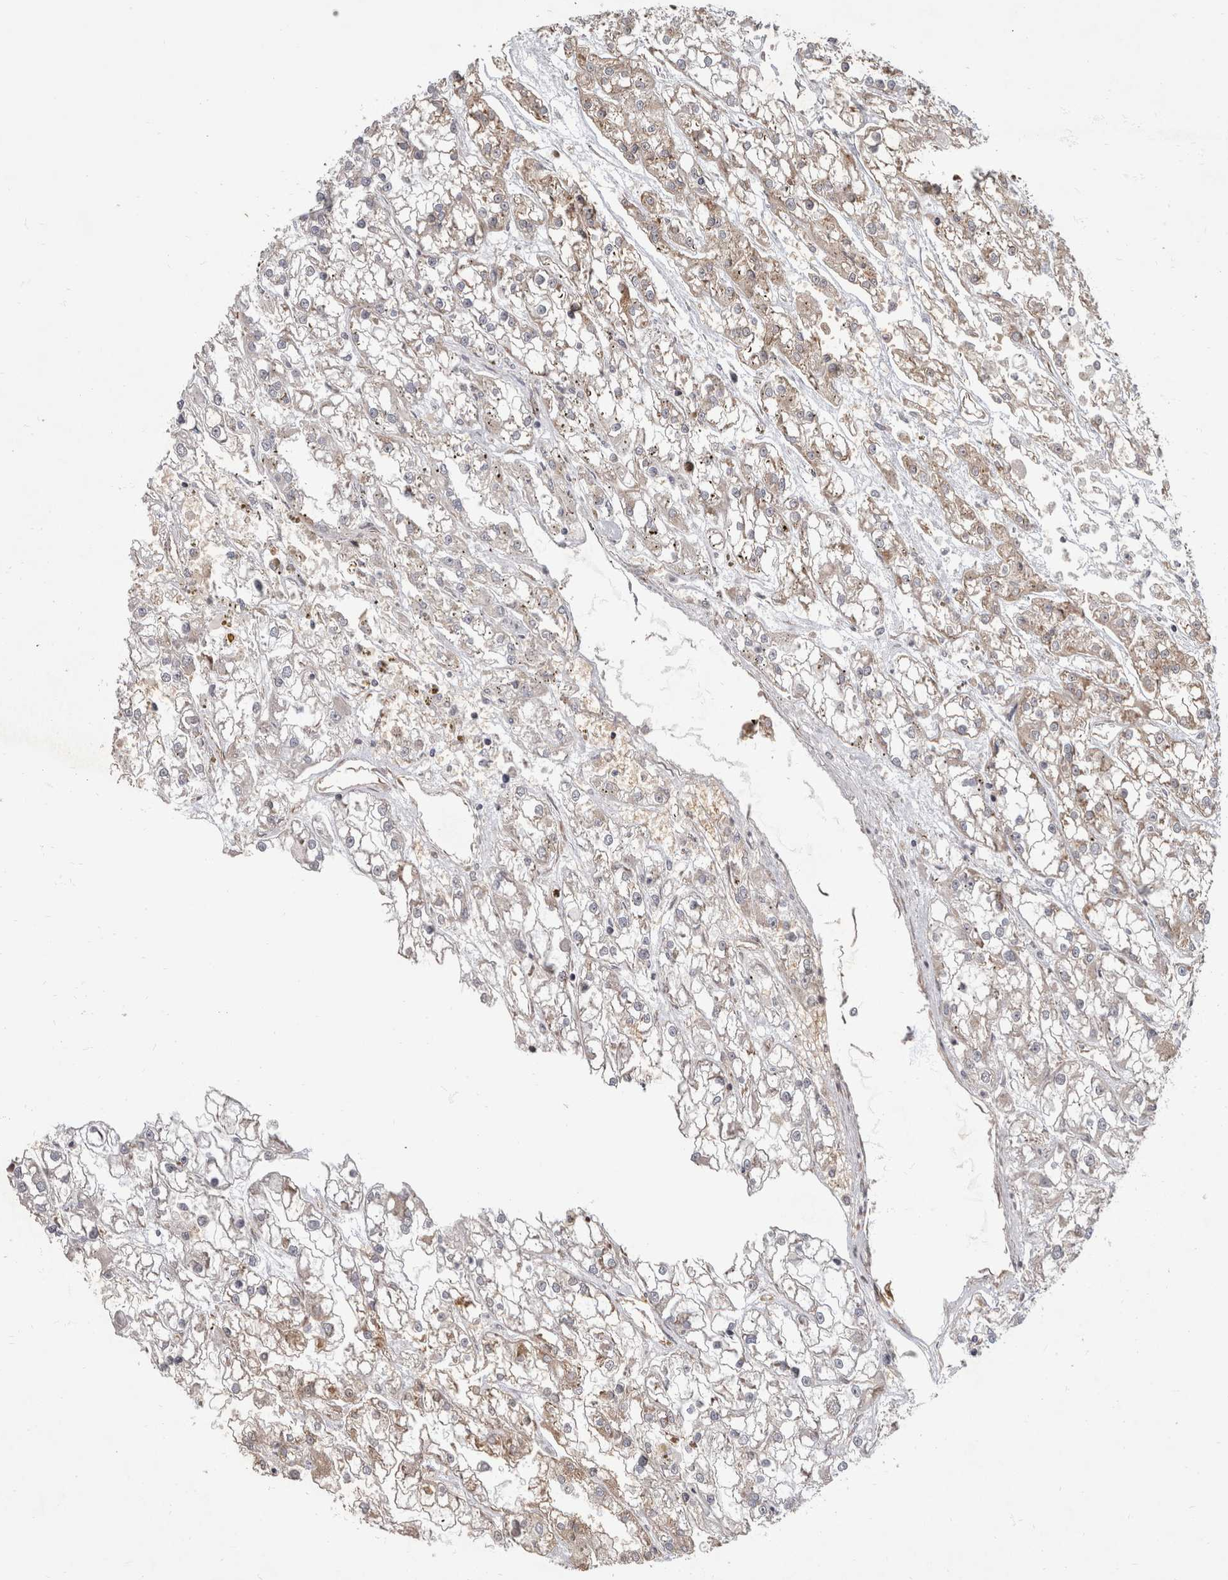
{"staining": {"intensity": "weak", "quantity": "<25%", "location": "cytoplasmic/membranous"}, "tissue": "renal cancer", "cell_type": "Tumor cells", "image_type": "cancer", "snomed": [{"axis": "morphology", "description": "Adenocarcinoma, NOS"}, {"axis": "topography", "description": "Kidney"}], "caption": "Histopathology image shows no protein positivity in tumor cells of renal cancer (adenocarcinoma) tissue.", "gene": "HOOK3", "patient": {"sex": "female", "age": 52}}